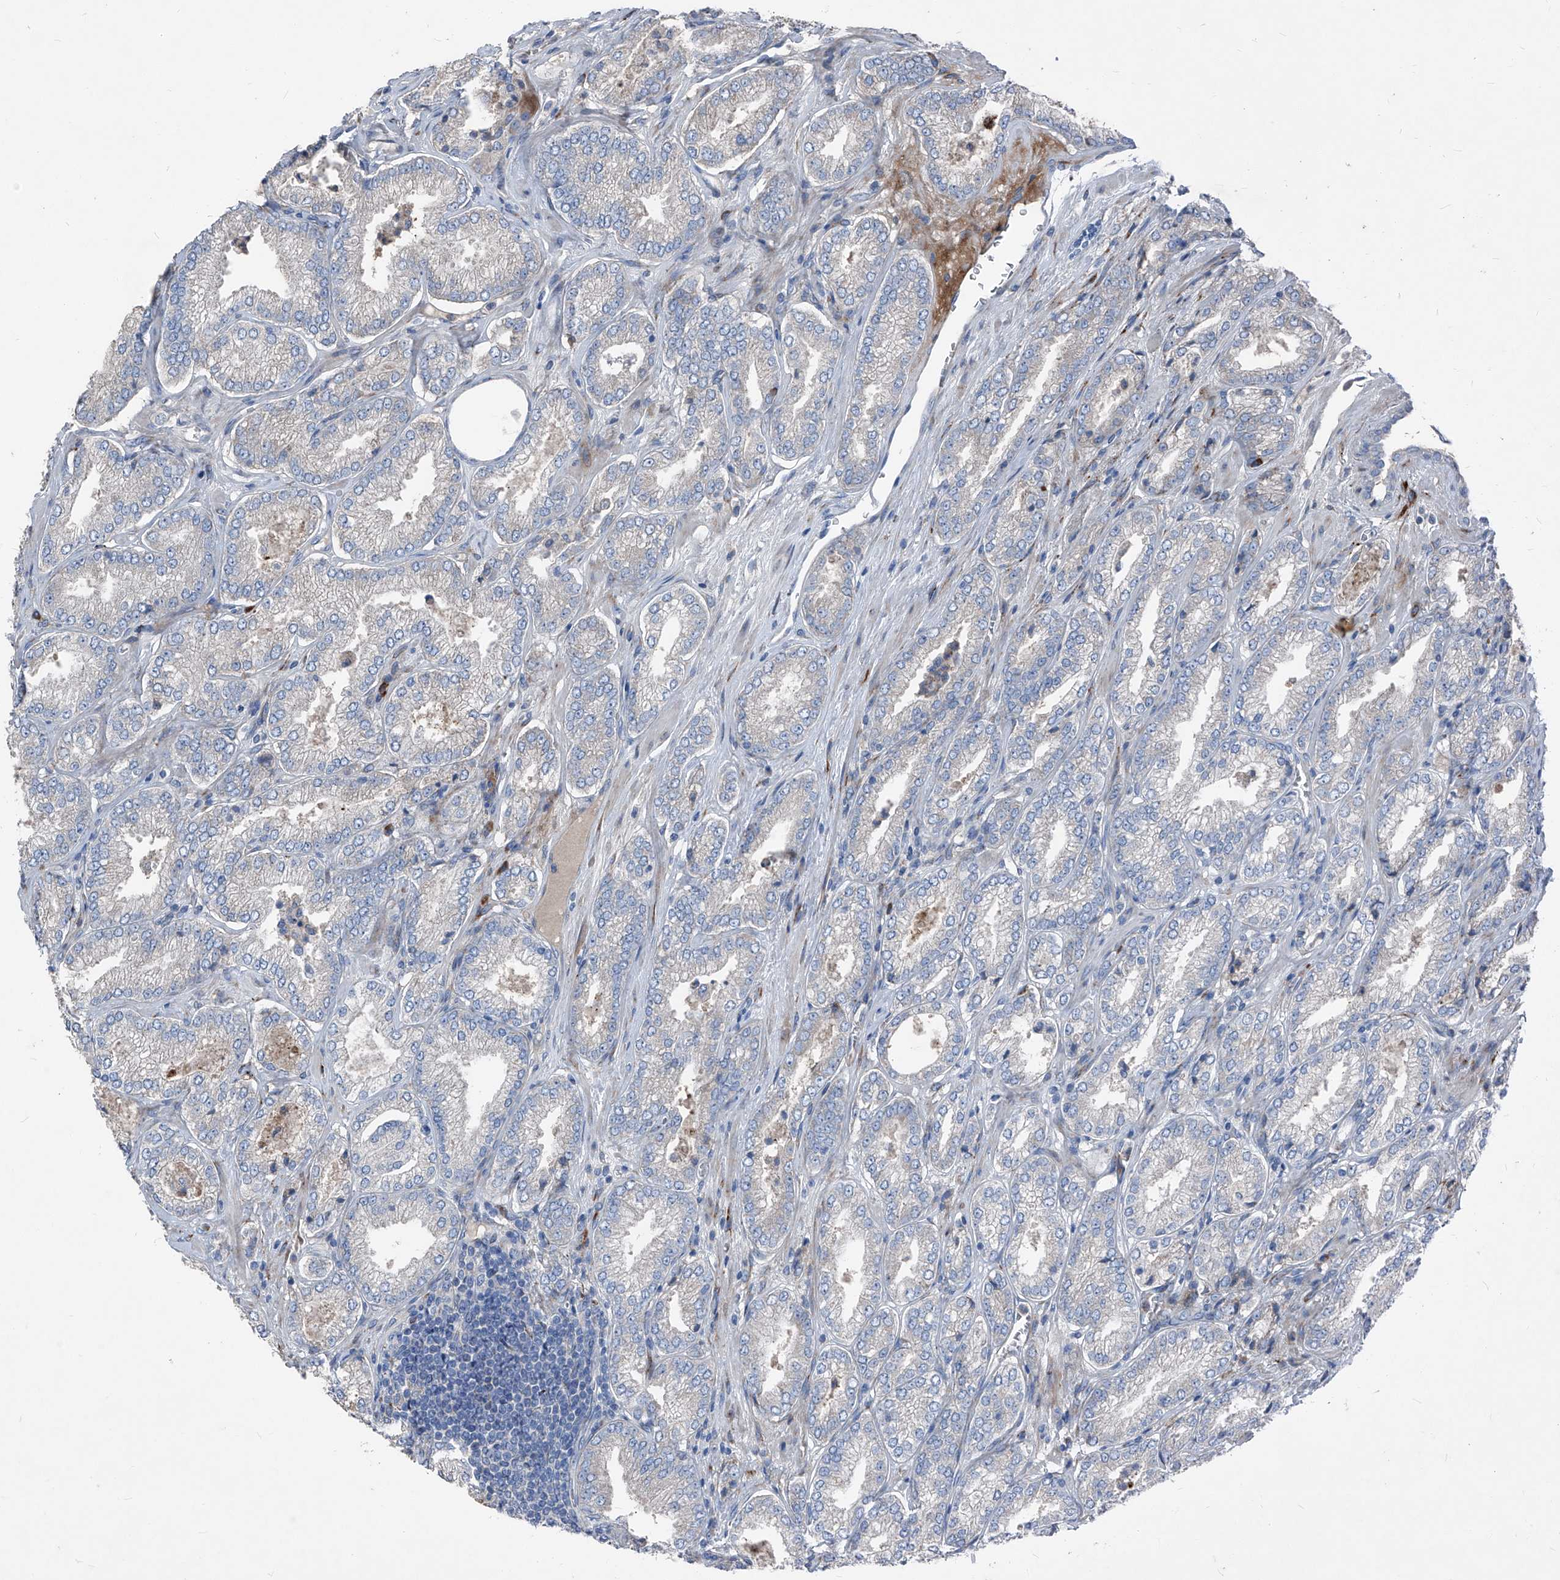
{"staining": {"intensity": "negative", "quantity": "none", "location": "none"}, "tissue": "prostate cancer", "cell_type": "Tumor cells", "image_type": "cancer", "snomed": [{"axis": "morphology", "description": "Adenocarcinoma, Low grade"}, {"axis": "topography", "description": "Prostate"}], "caption": "The micrograph displays no staining of tumor cells in low-grade adenocarcinoma (prostate).", "gene": "IFI27", "patient": {"sex": "male", "age": 62}}